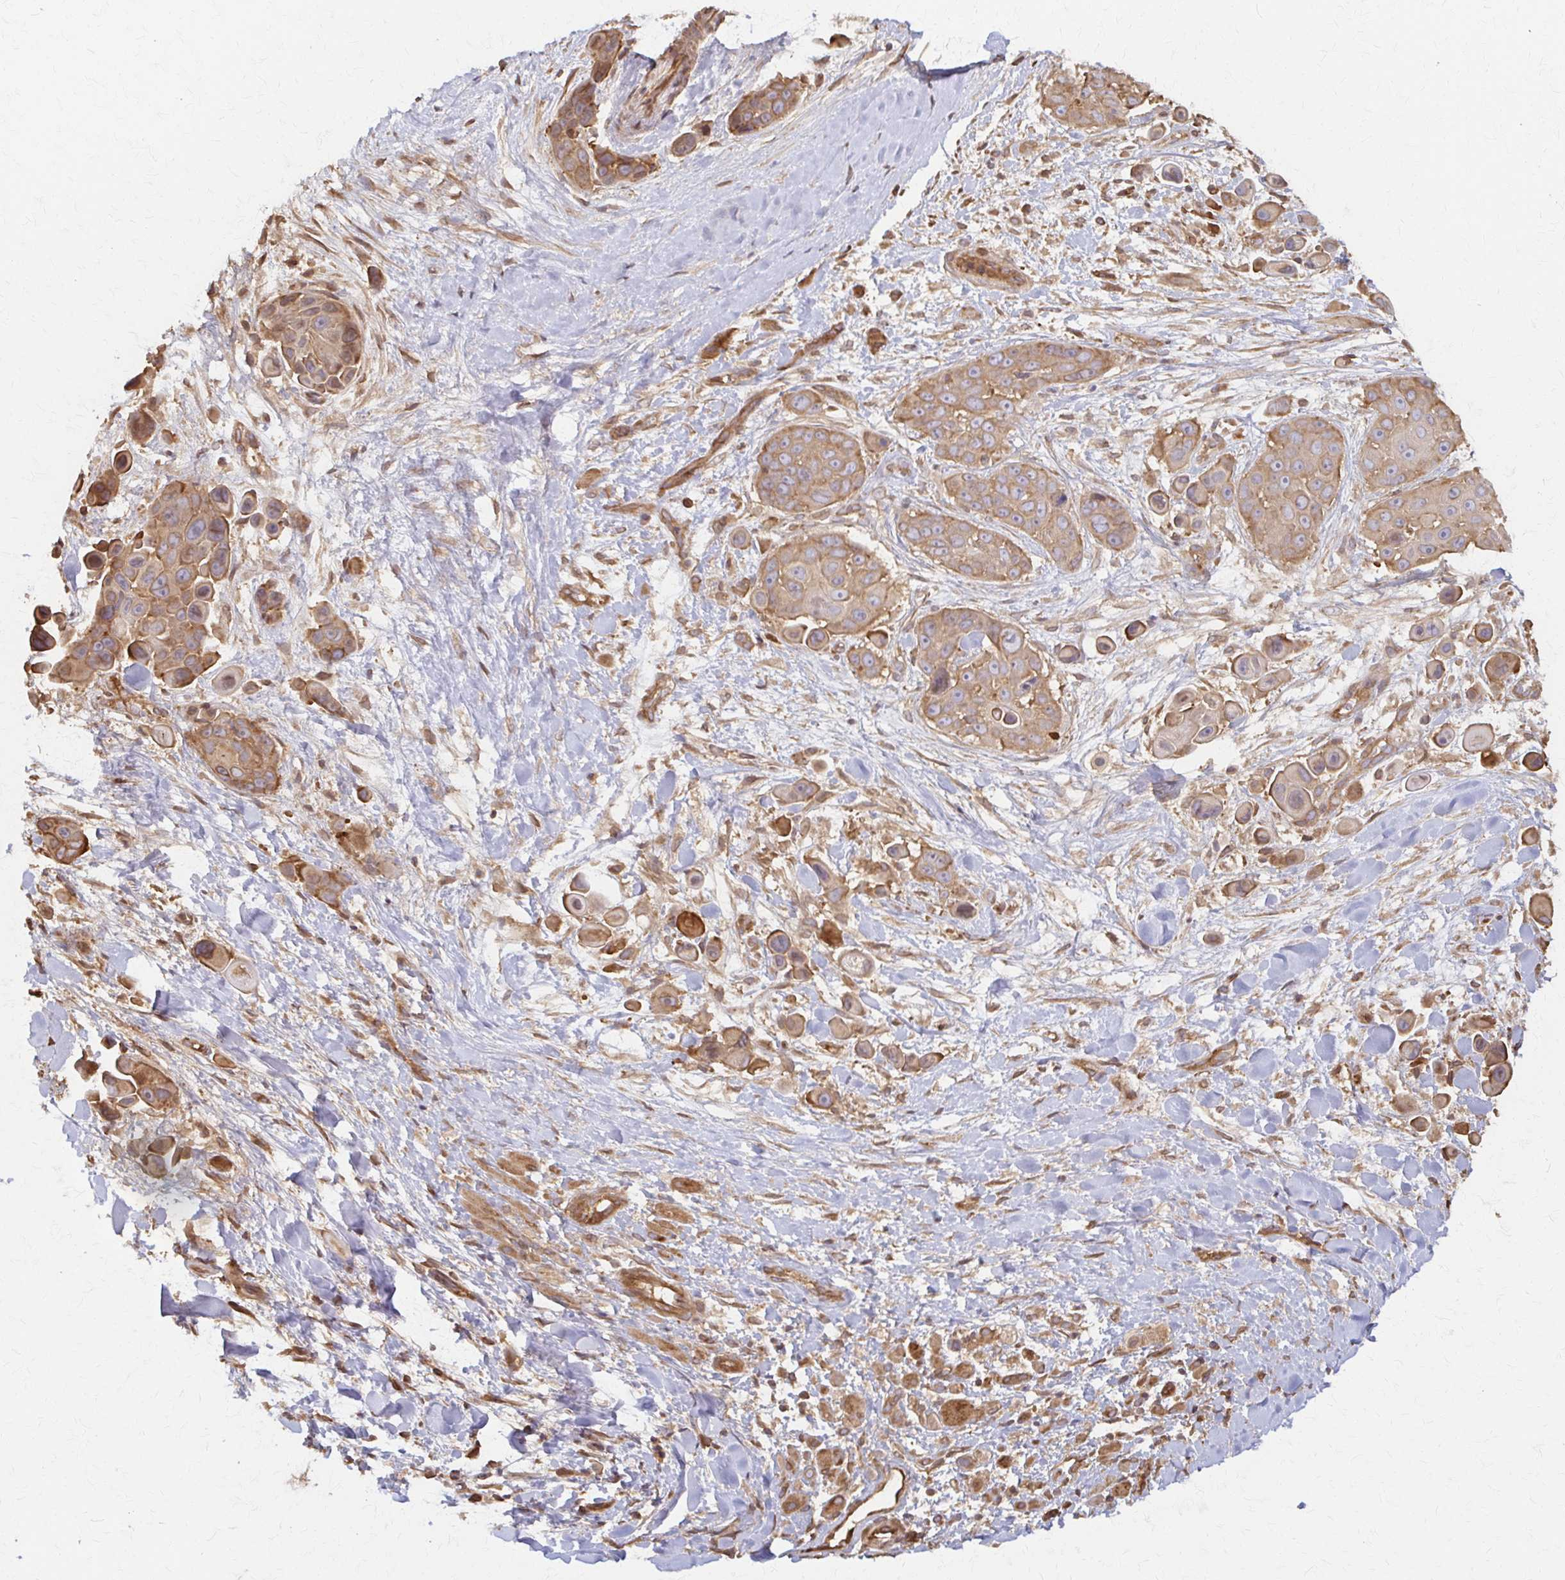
{"staining": {"intensity": "moderate", "quantity": ">75%", "location": "cytoplasmic/membranous"}, "tissue": "skin cancer", "cell_type": "Tumor cells", "image_type": "cancer", "snomed": [{"axis": "morphology", "description": "Squamous cell carcinoma, NOS"}, {"axis": "topography", "description": "Skin"}], "caption": "A micrograph of squamous cell carcinoma (skin) stained for a protein demonstrates moderate cytoplasmic/membranous brown staining in tumor cells.", "gene": "ARHGAP35", "patient": {"sex": "male", "age": 67}}